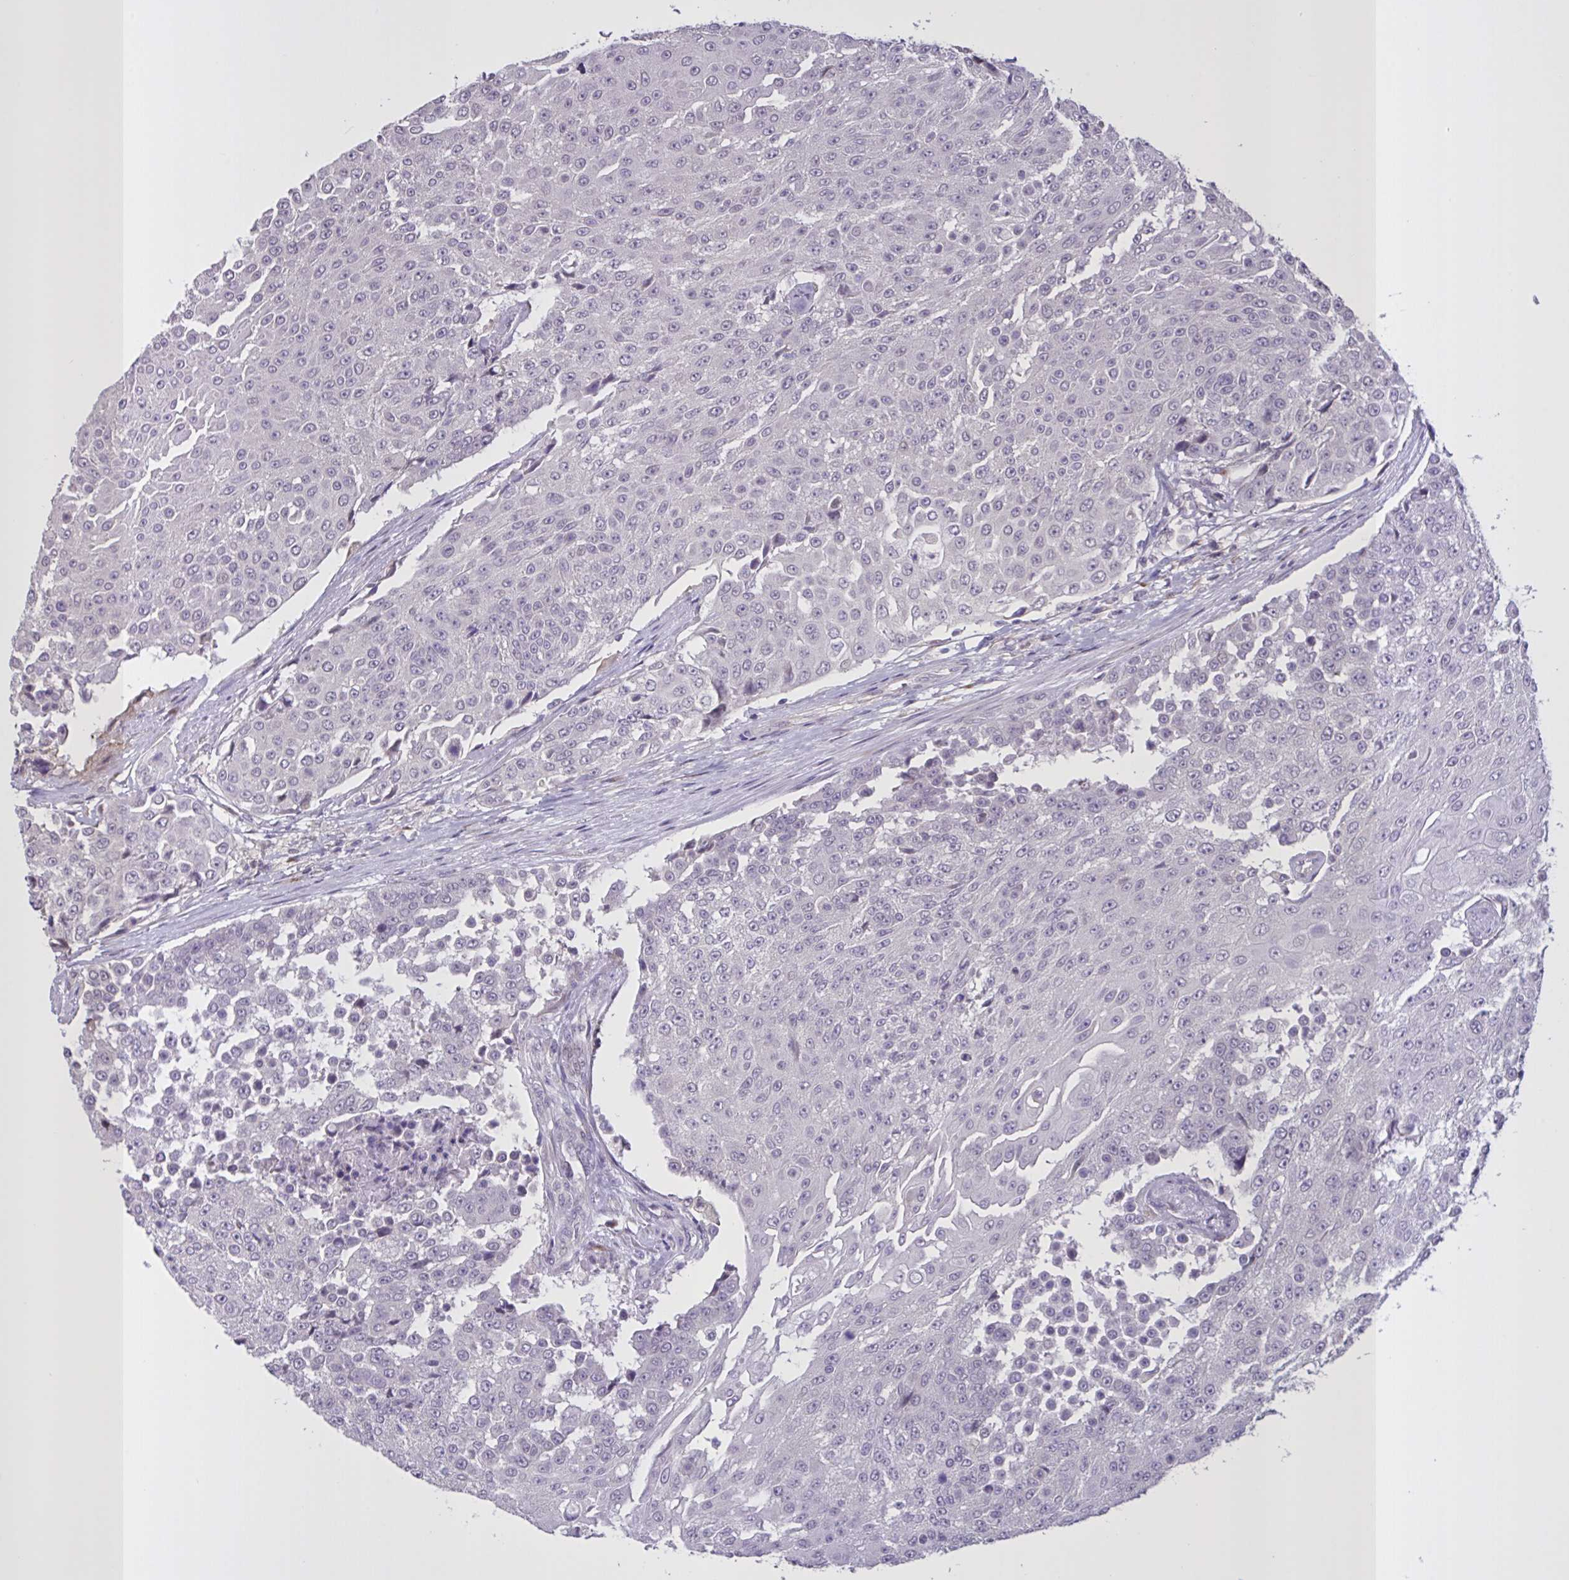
{"staining": {"intensity": "negative", "quantity": "none", "location": "none"}, "tissue": "urothelial cancer", "cell_type": "Tumor cells", "image_type": "cancer", "snomed": [{"axis": "morphology", "description": "Urothelial carcinoma, High grade"}, {"axis": "topography", "description": "Urinary bladder"}], "caption": "Immunohistochemistry (IHC) of urothelial carcinoma (high-grade) demonstrates no positivity in tumor cells.", "gene": "MRGPRX2", "patient": {"sex": "female", "age": 63}}